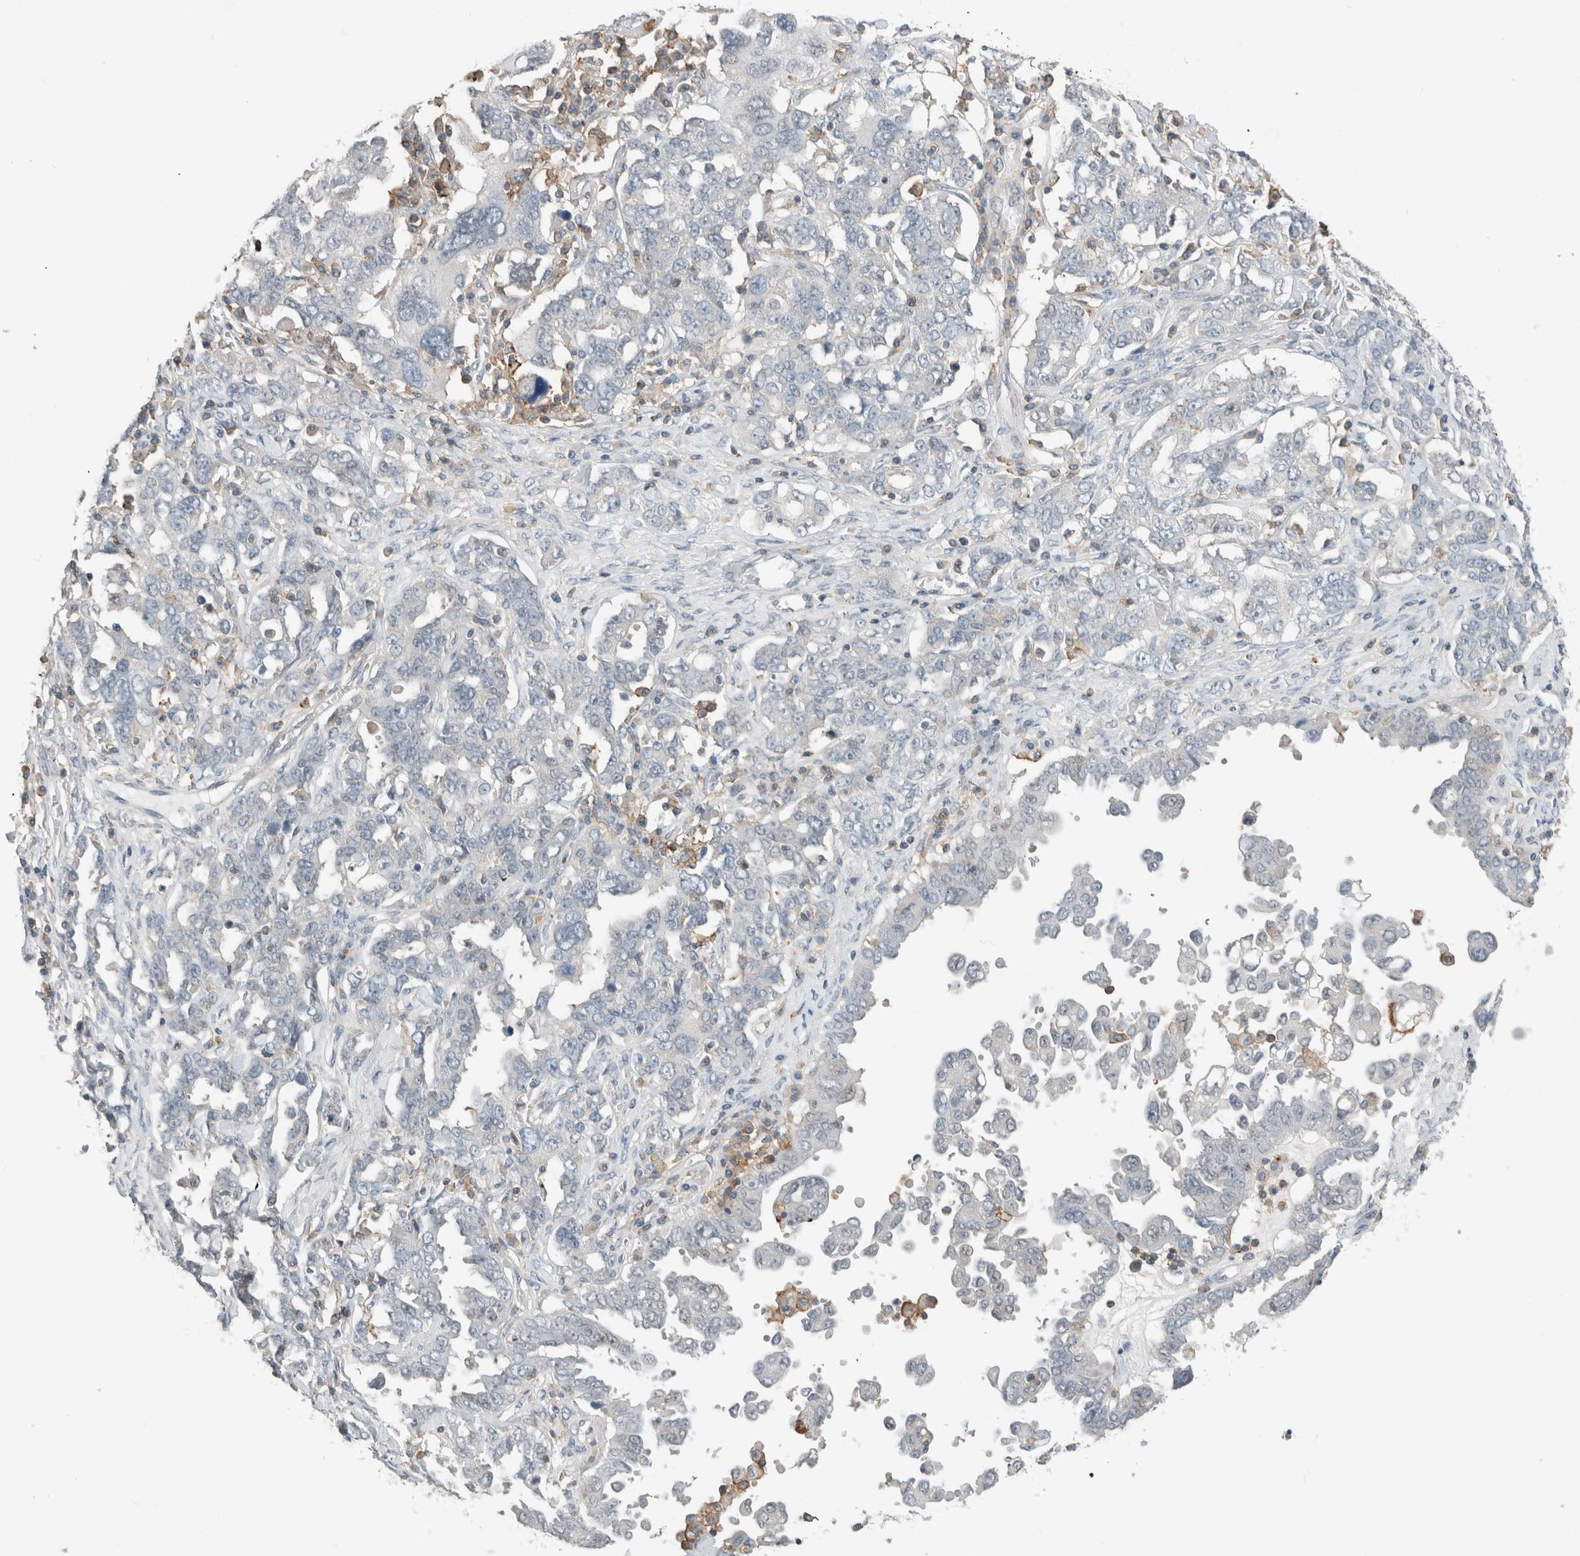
{"staining": {"intensity": "negative", "quantity": "none", "location": "none"}, "tissue": "ovarian cancer", "cell_type": "Tumor cells", "image_type": "cancer", "snomed": [{"axis": "morphology", "description": "Carcinoma, endometroid"}, {"axis": "topography", "description": "Ovary"}], "caption": "IHC photomicrograph of neoplastic tissue: human ovarian cancer (endometroid carcinoma) stained with DAB (3,3'-diaminobenzidine) demonstrates no significant protein expression in tumor cells.", "gene": "ERCC6L2", "patient": {"sex": "female", "age": 62}}